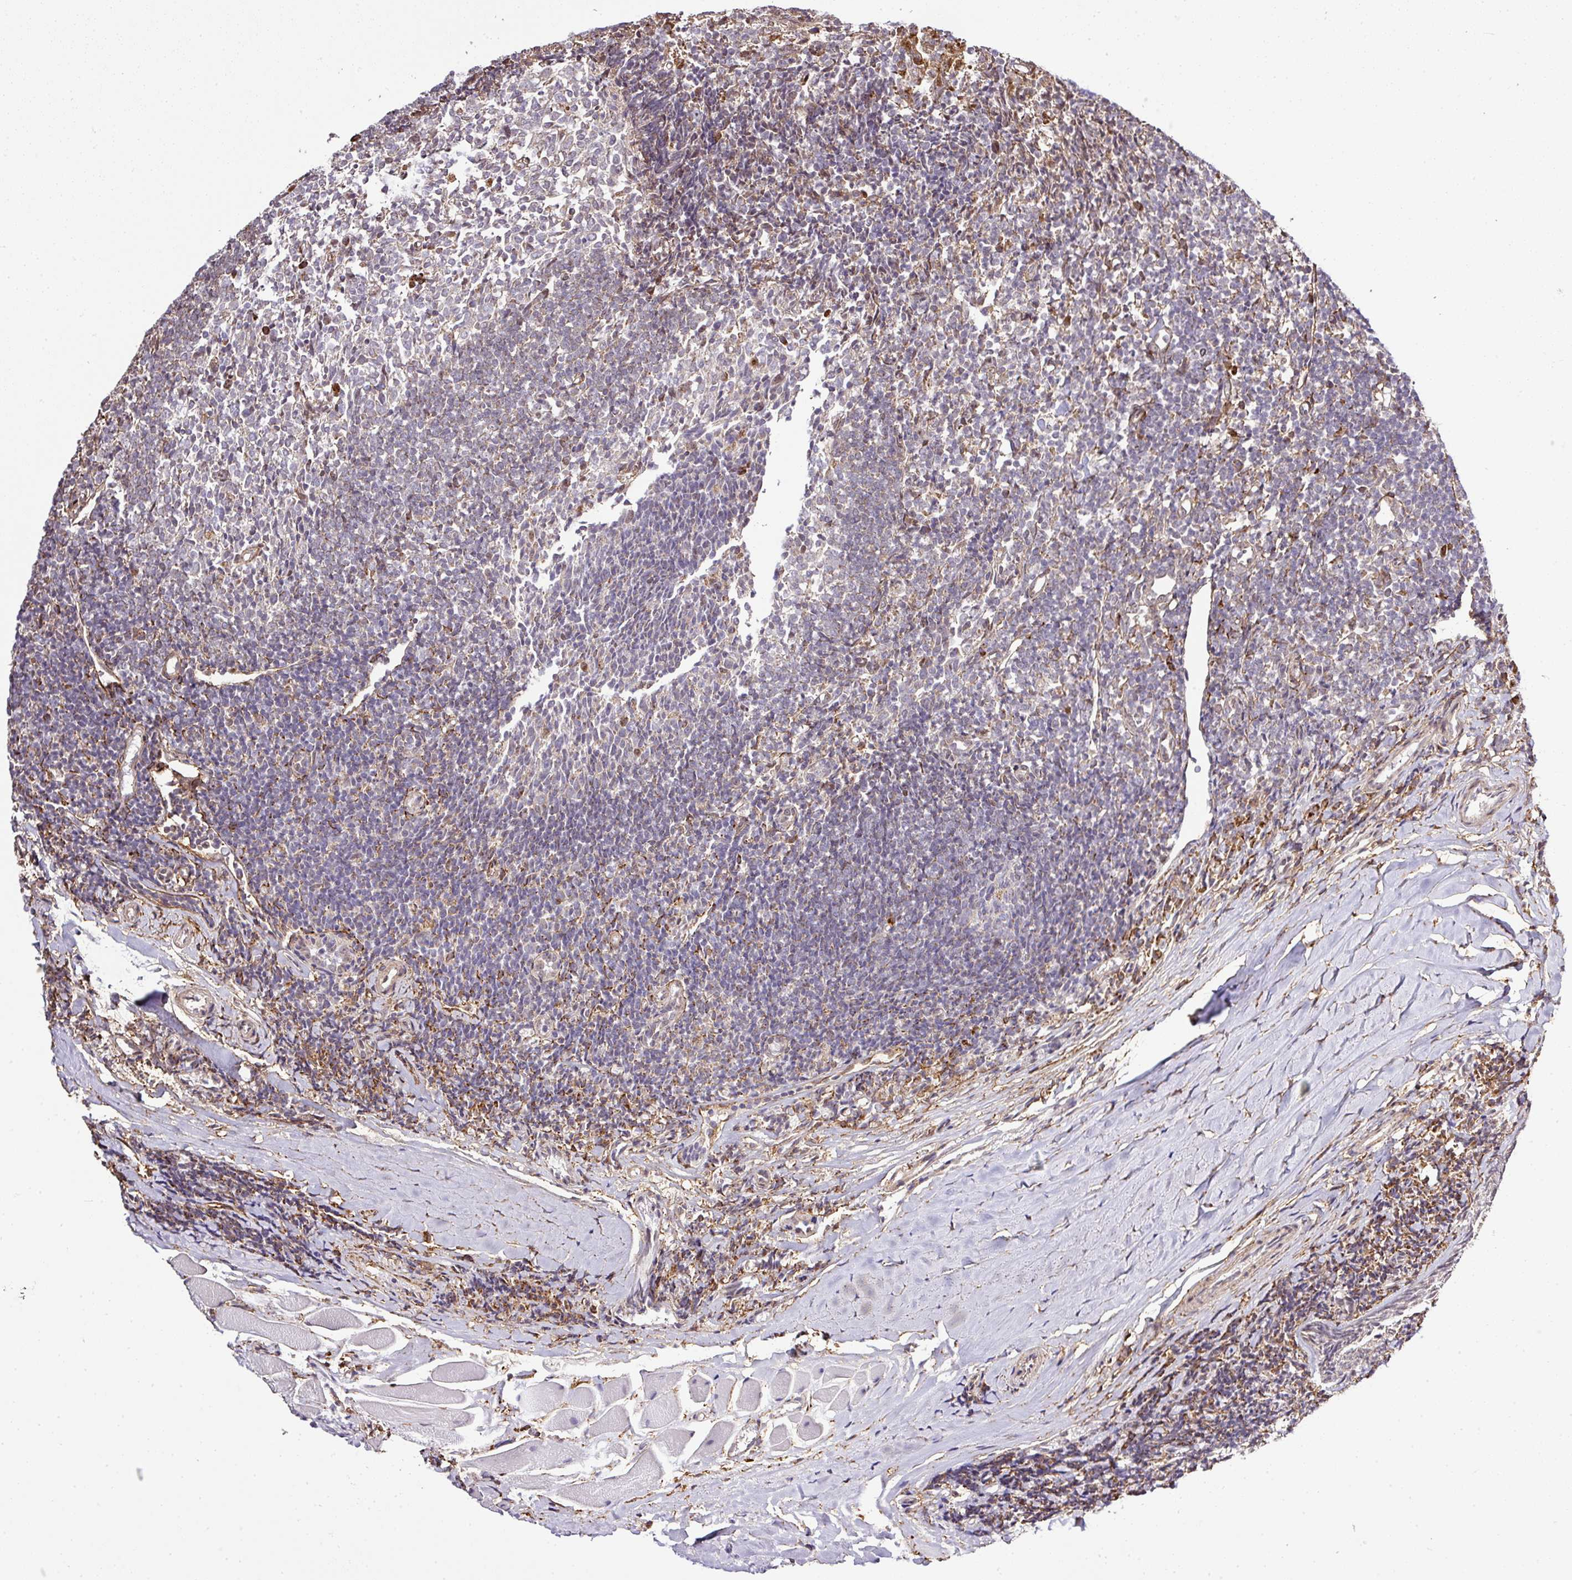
{"staining": {"intensity": "moderate", "quantity": "<25%", "location": "nuclear"}, "tissue": "tonsil", "cell_type": "Germinal center cells", "image_type": "normal", "snomed": [{"axis": "morphology", "description": "Normal tissue, NOS"}, {"axis": "topography", "description": "Tonsil"}], "caption": "Germinal center cells exhibit low levels of moderate nuclear positivity in approximately <25% of cells in benign human tonsil.", "gene": "FAM153A", "patient": {"sex": "female", "age": 10}}